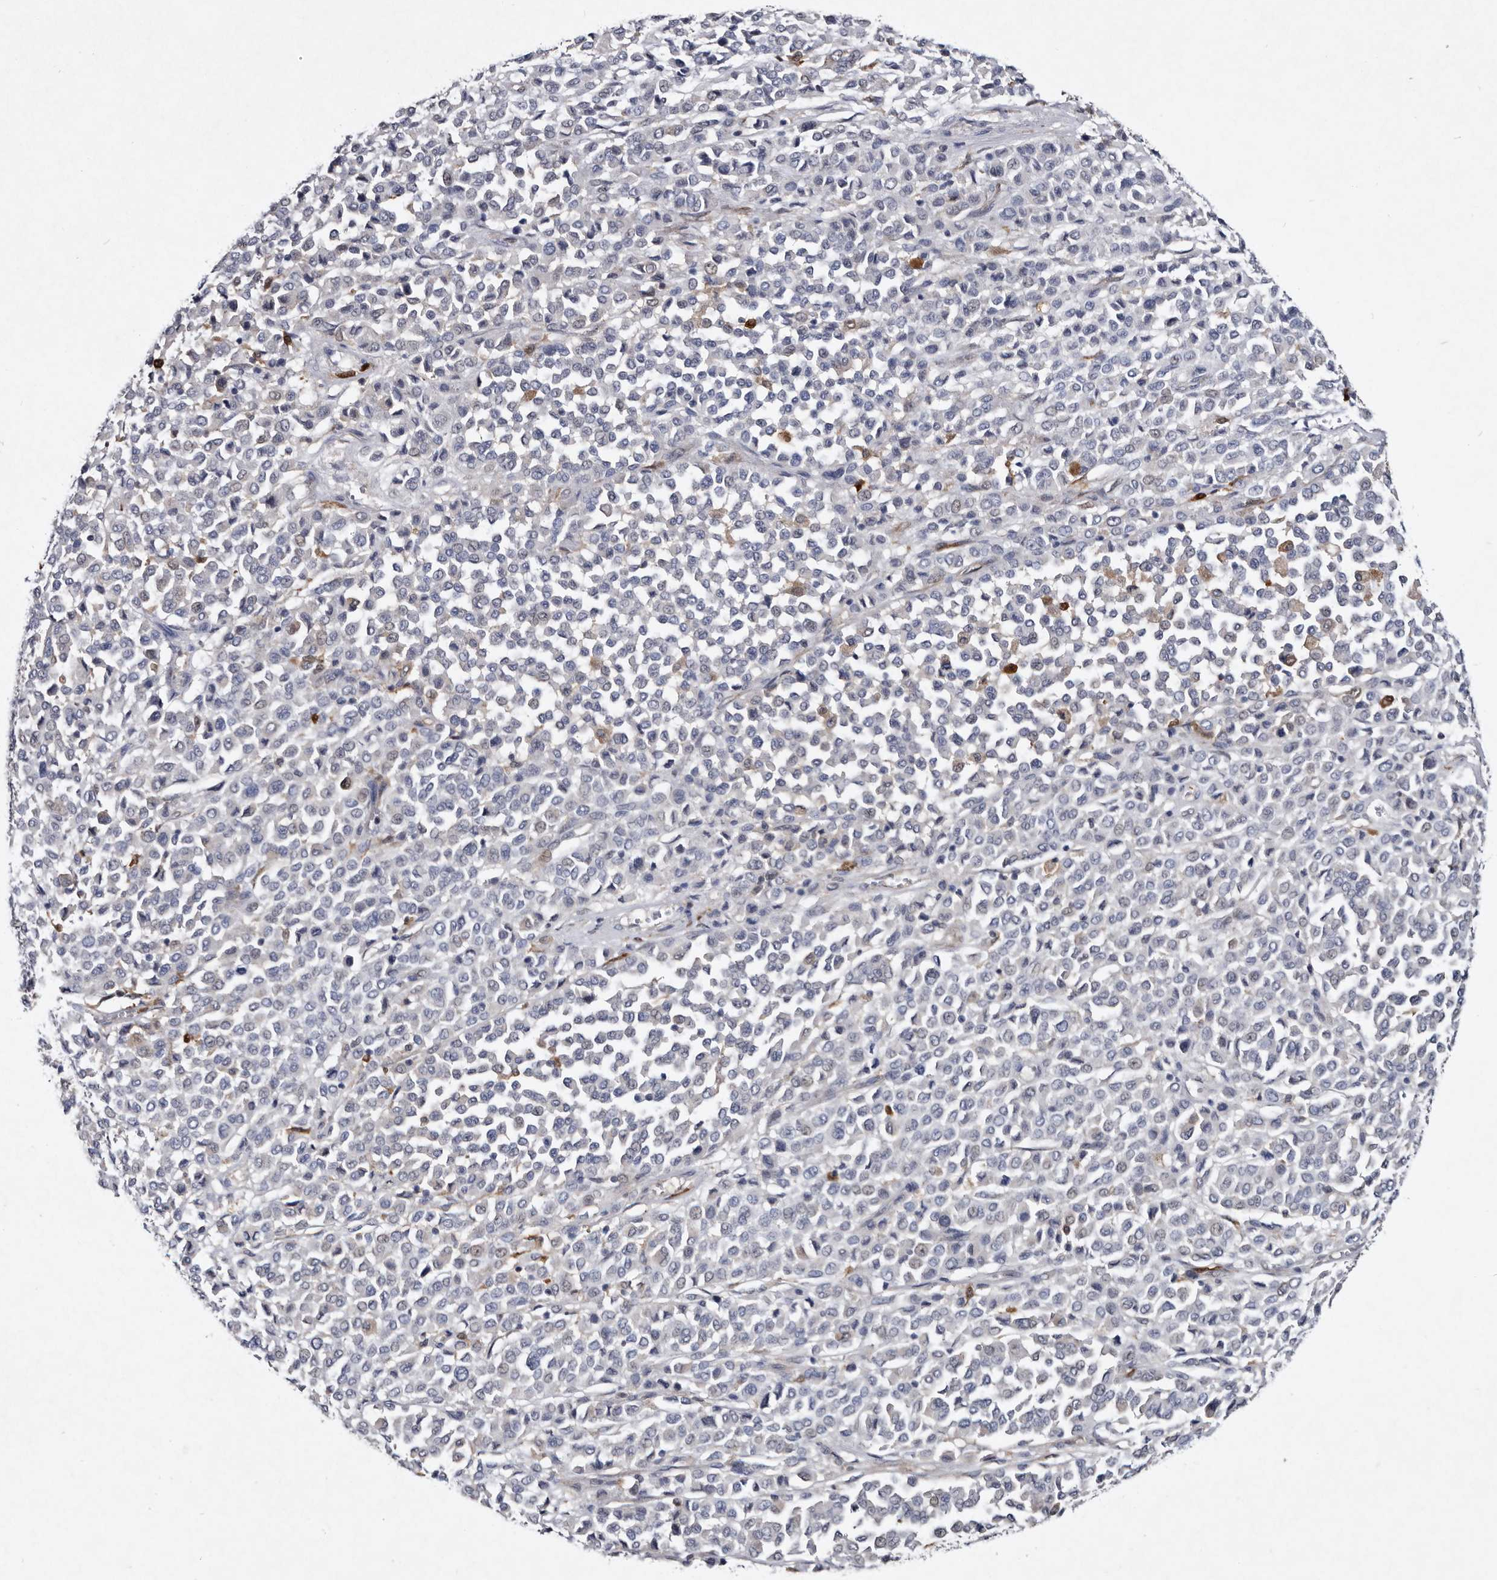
{"staining": {"intensity": "negative", "quantity": "none", "location": "none"}, "tissue": "melanoma", "cell_type": "Tumor cells", "image_type": "cancer", "snomed": [{"axis": "morphology", "description": "Malignant melanoma, Metastatic site"}, {"axis": "topography", "description": "Pancreas"}], "caption": "The image demonstrates no staining of tumor cells in malignant melanoma (metastatic site).", "gene": "SERPINB8", "patient": {"sex": "female", "age": 30}}